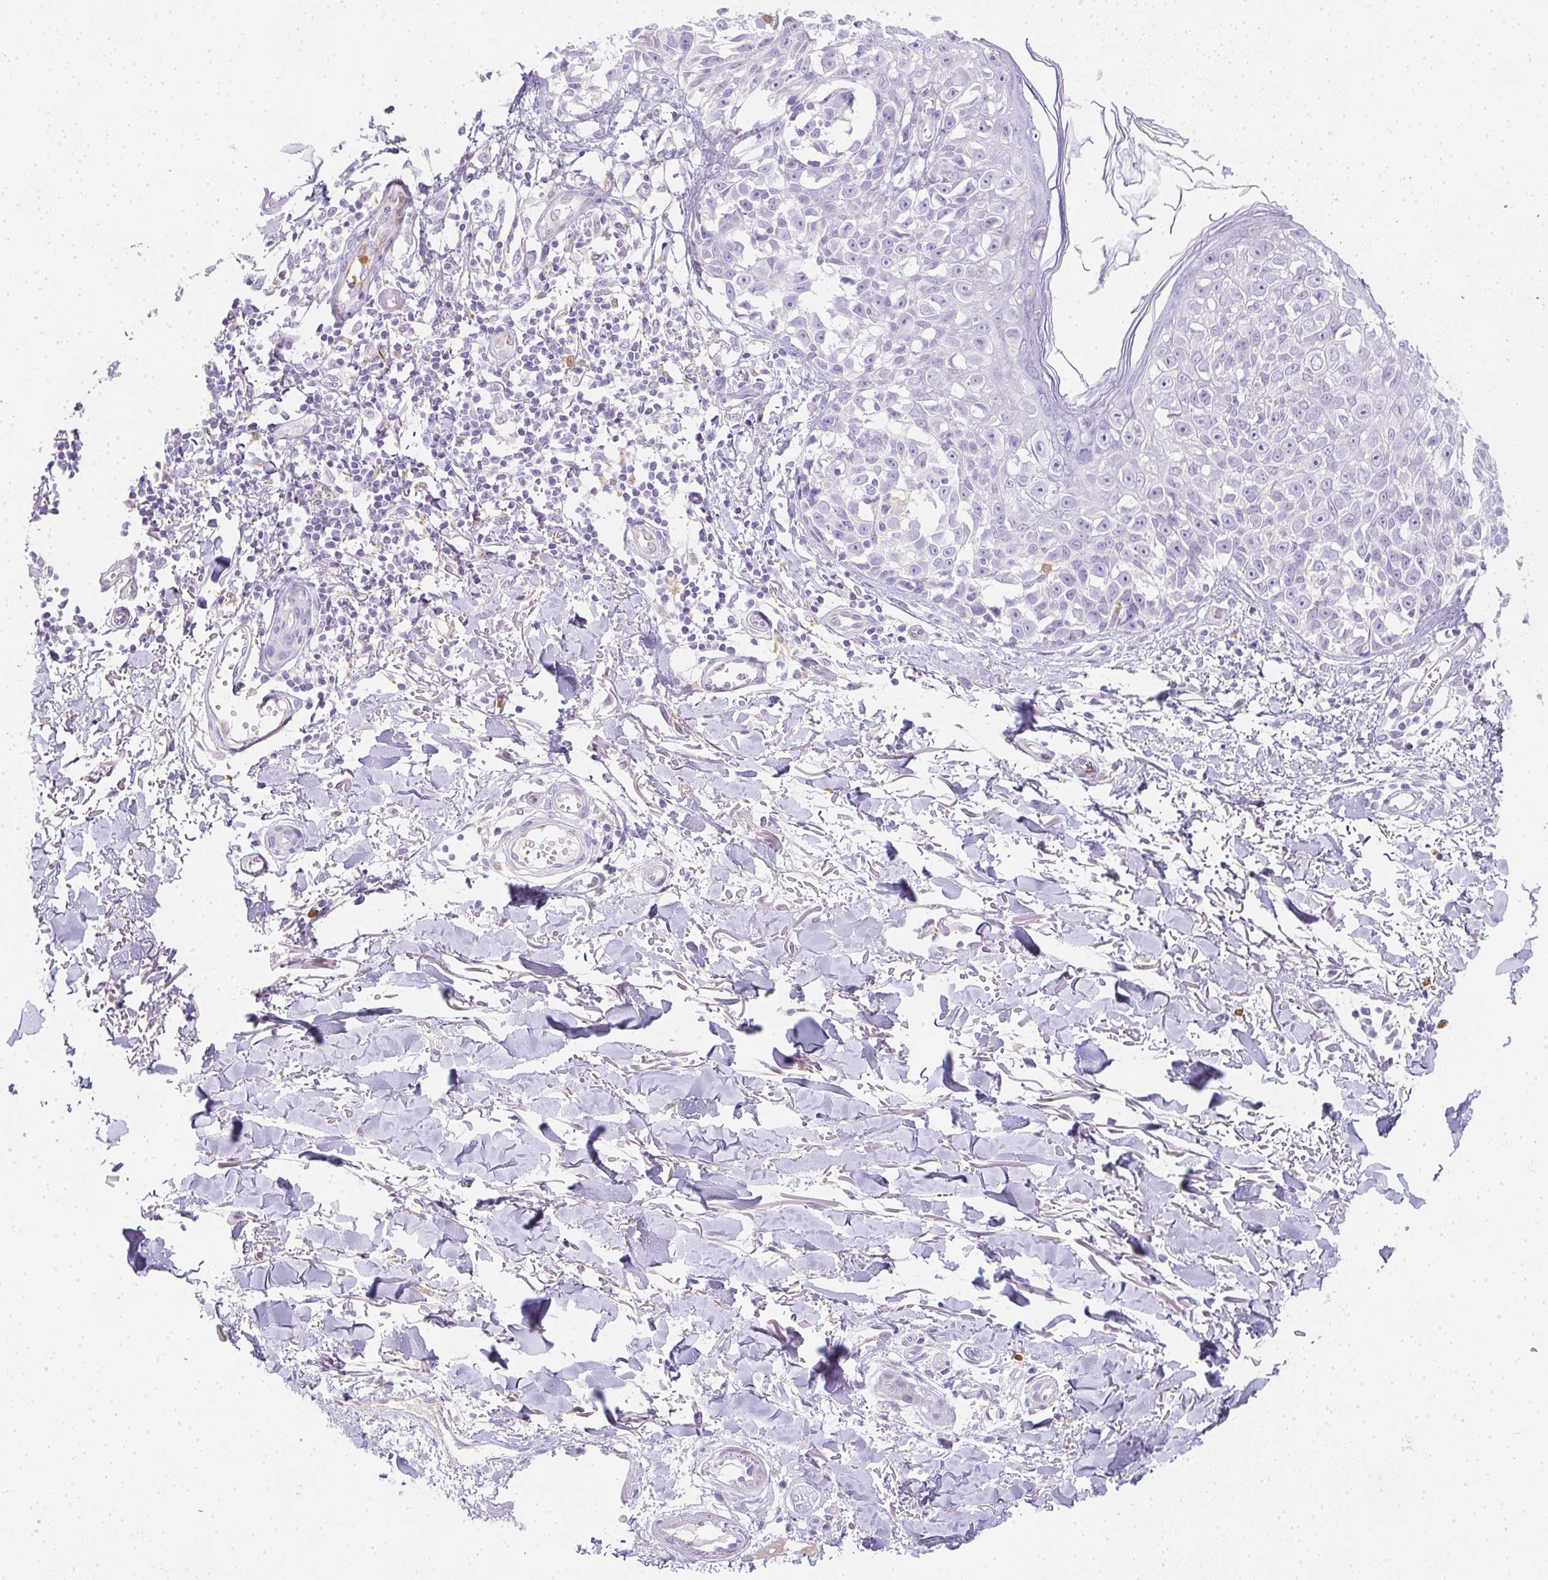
{"staining": {"intensity": "negative", "quantity": "none", "location": "none"}, "tissue": "melanoma", "cell_type": "Tumor cells", "image_type": "cancer", "snomed": [{"axis": "morphology", "description": "Malignant melanoma, NOS"}, {"axis": "topography", "description": "Skin"}], "caption": "Melanoma was stained to show a protein in brown. There is no significant staining in tumor cells.", "gene": "HK3", "patient": {"sex": "male", "age": 73}}